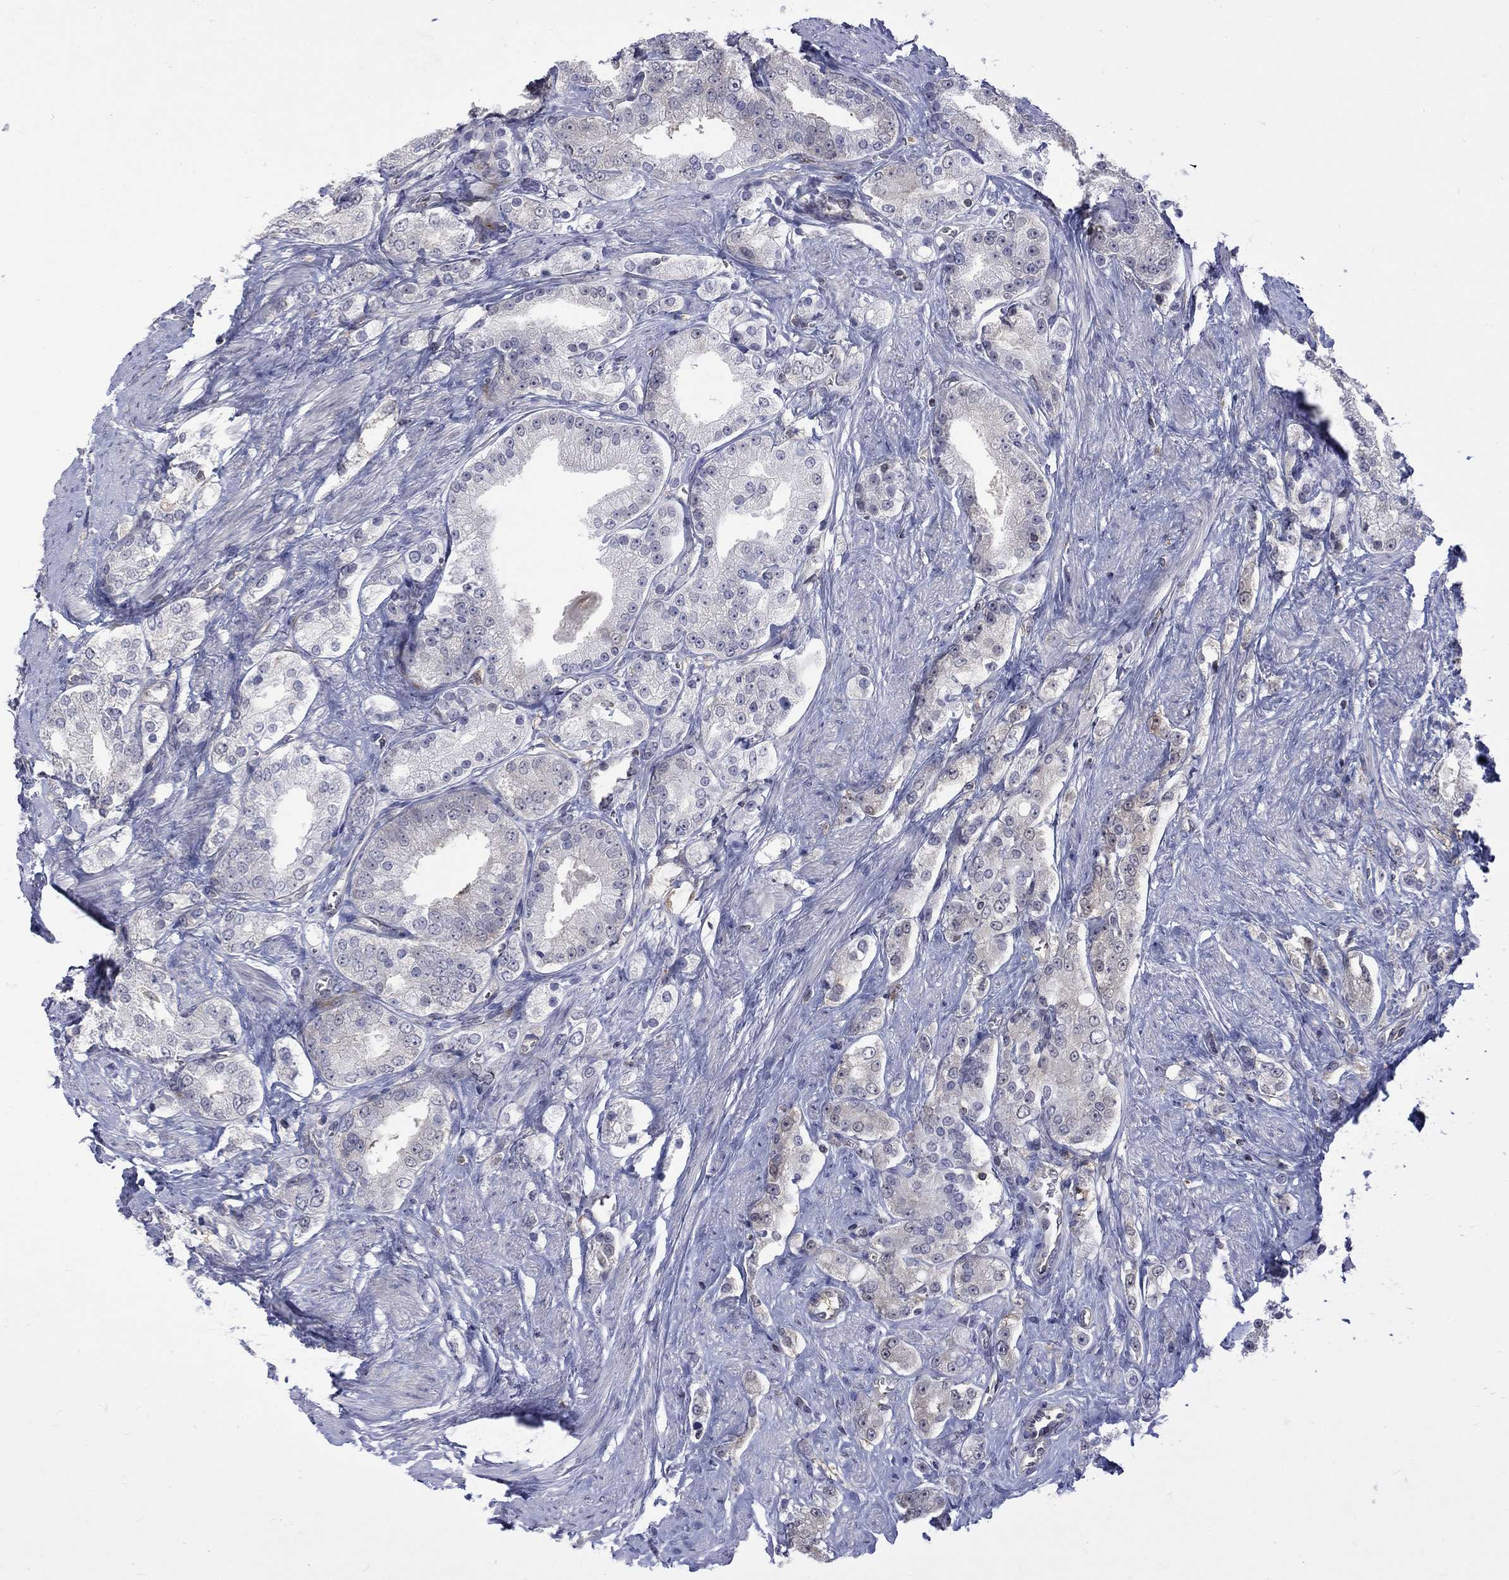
{"staining": {"intensity": "negative", "quantity": "none", "location": "none"}, "tissue": "prostate cancer", "cell_type": "Tumor cells", "image_type": "cancer", "snomed": [{"axis": "morphology", "description": "Adenocarcinoma, NOS"}, {"axis": "topography", "description": "Prostate and seminal vesicle, NOS"}, {"axis": "topography", "description": "Prostate"}], "caption": "High magnification brightfield microscopy of adenocarcinoma (prostate) stained with DAB (brown) and counterstained with hematoxylin (blue): tumor cells show no significant positivity.", "gene": "HKDC1", "patient": {"sex": "male", "age": 67}}